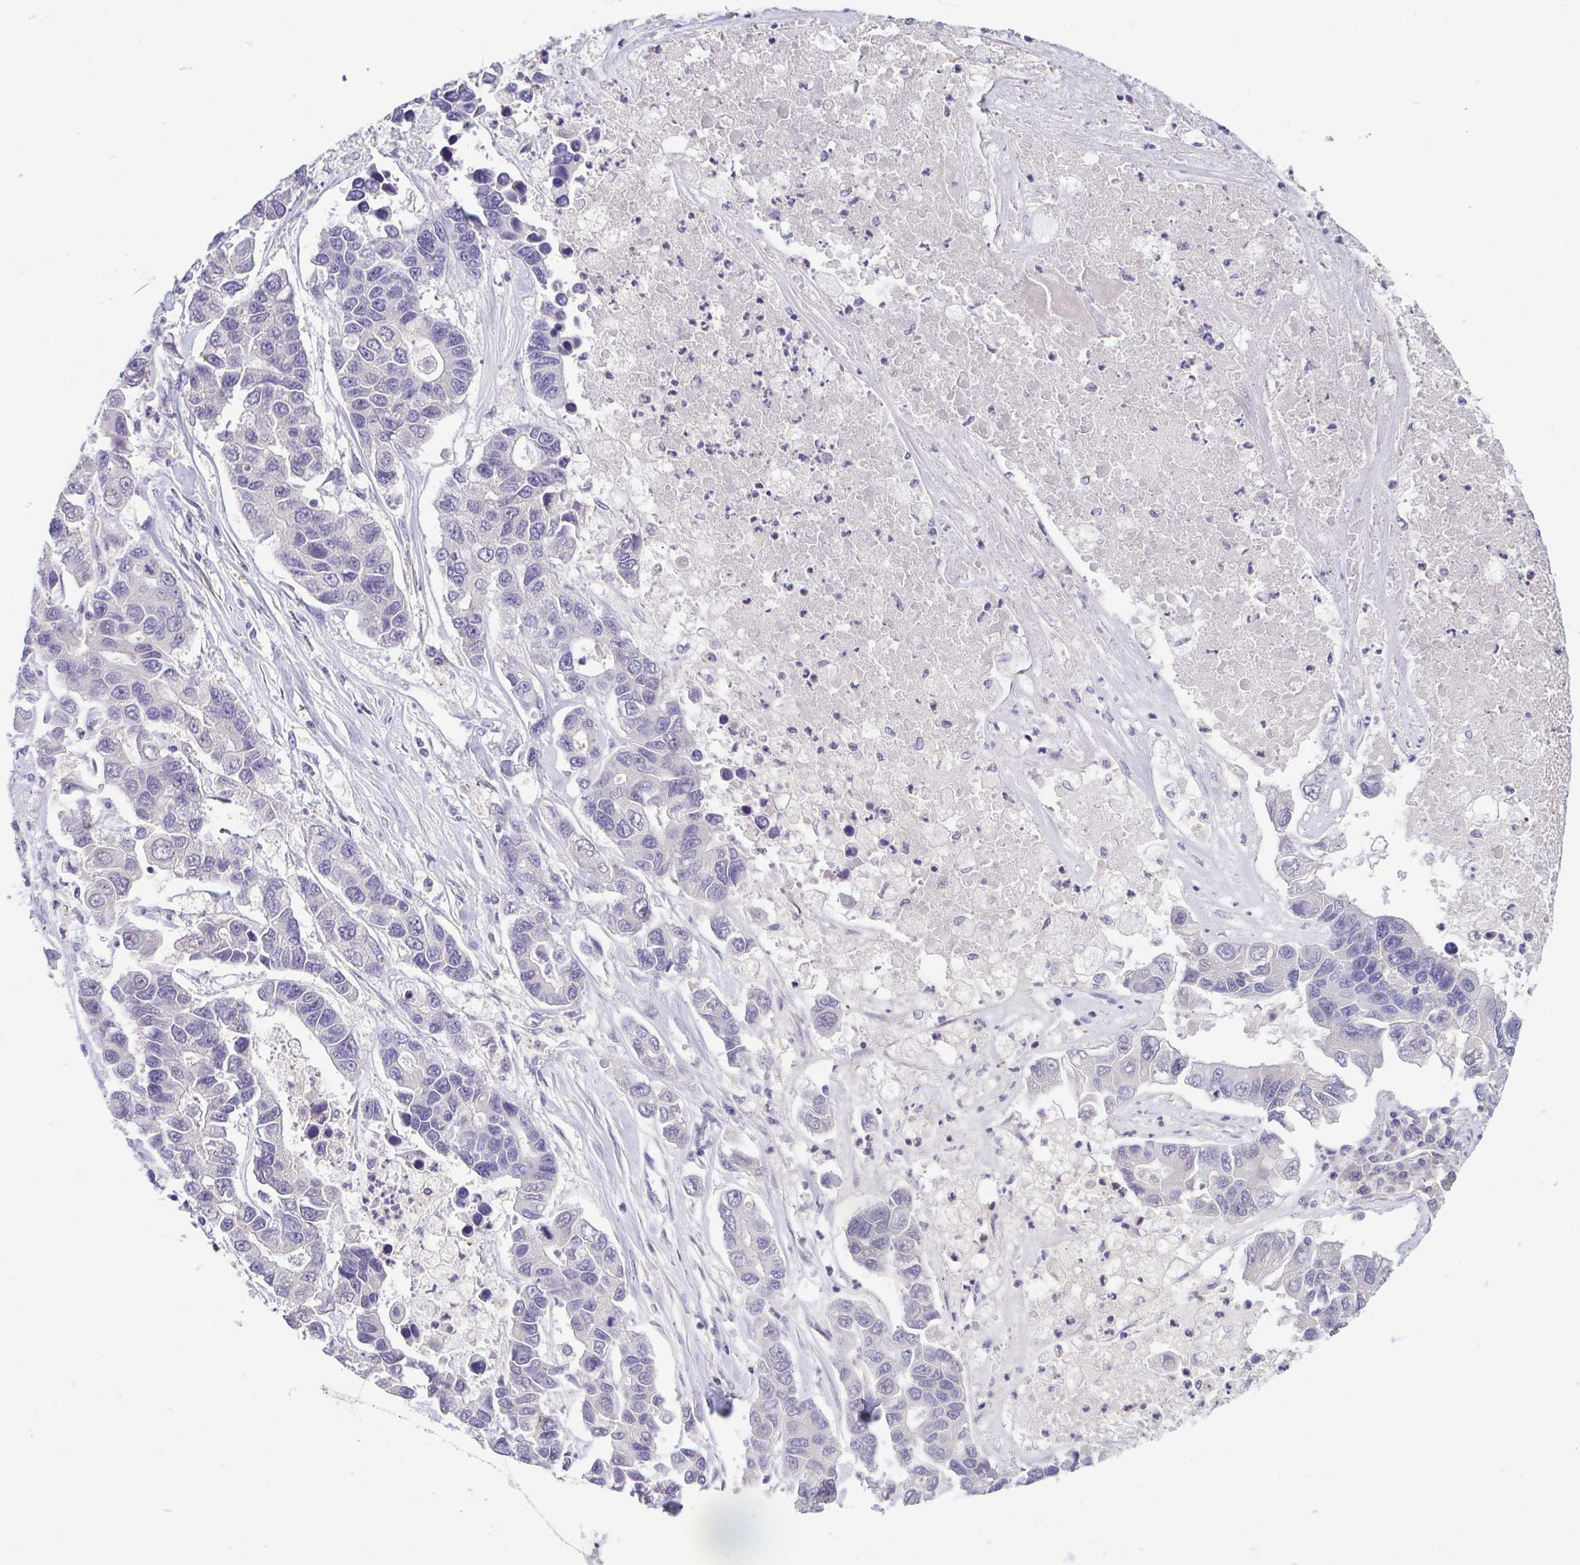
{"staining": {"intensity": "negative", "quantity": "none", "location": "none"}, "tissue": "lung cancer", "cell_type": "Tumor cells", "image_type": "cancer", "snomed": [{"axis": "morphology", "description": "Adenocarcinoma, NOS"}, {"axis": "topography", "description": "Bronchus"}, {"axis": "topography", "description": "Lung"}], "caption": "DAB (3,3'-diaminobenzidine) immunohistochemical staining of lung adenocarcinoma shows no significant staining in tumor cells.", "gene": "A1BG", "patient": {"sex": "female", "age": 51}}